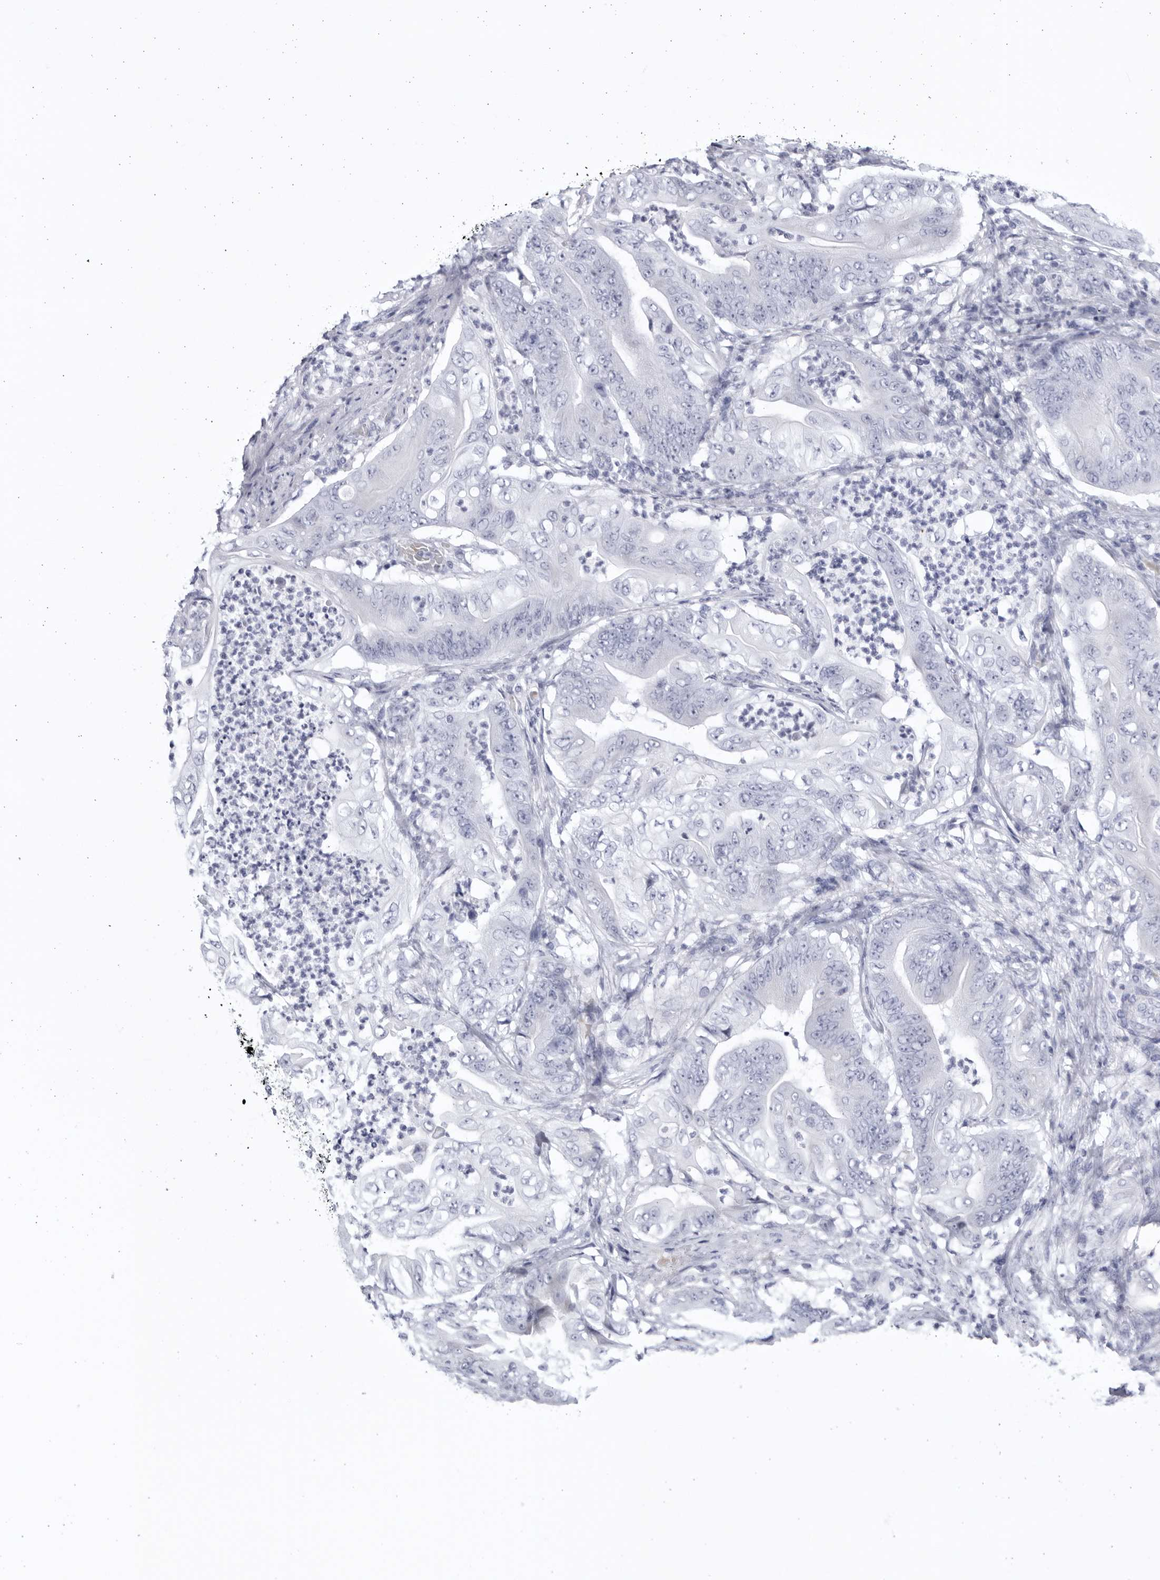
{"staining": {"intensity": "negative", "quantity": "none", "location": "none"}, "tissue": "stomach cancer", "cell_type": "Tumor cells", "image_type": "cancer", "snomed": [{"axis": "morphology", "description": "Adenocarcinoma, NOS"}, {"axis": "topography", "description": "Stomach"}], "caption": "The histopathology image demonstrates no significant expression in tumor cells of stomach adenocarcinoma.", "gene": "CCDC181", "patient": {"sex": "female", "age": 73}}